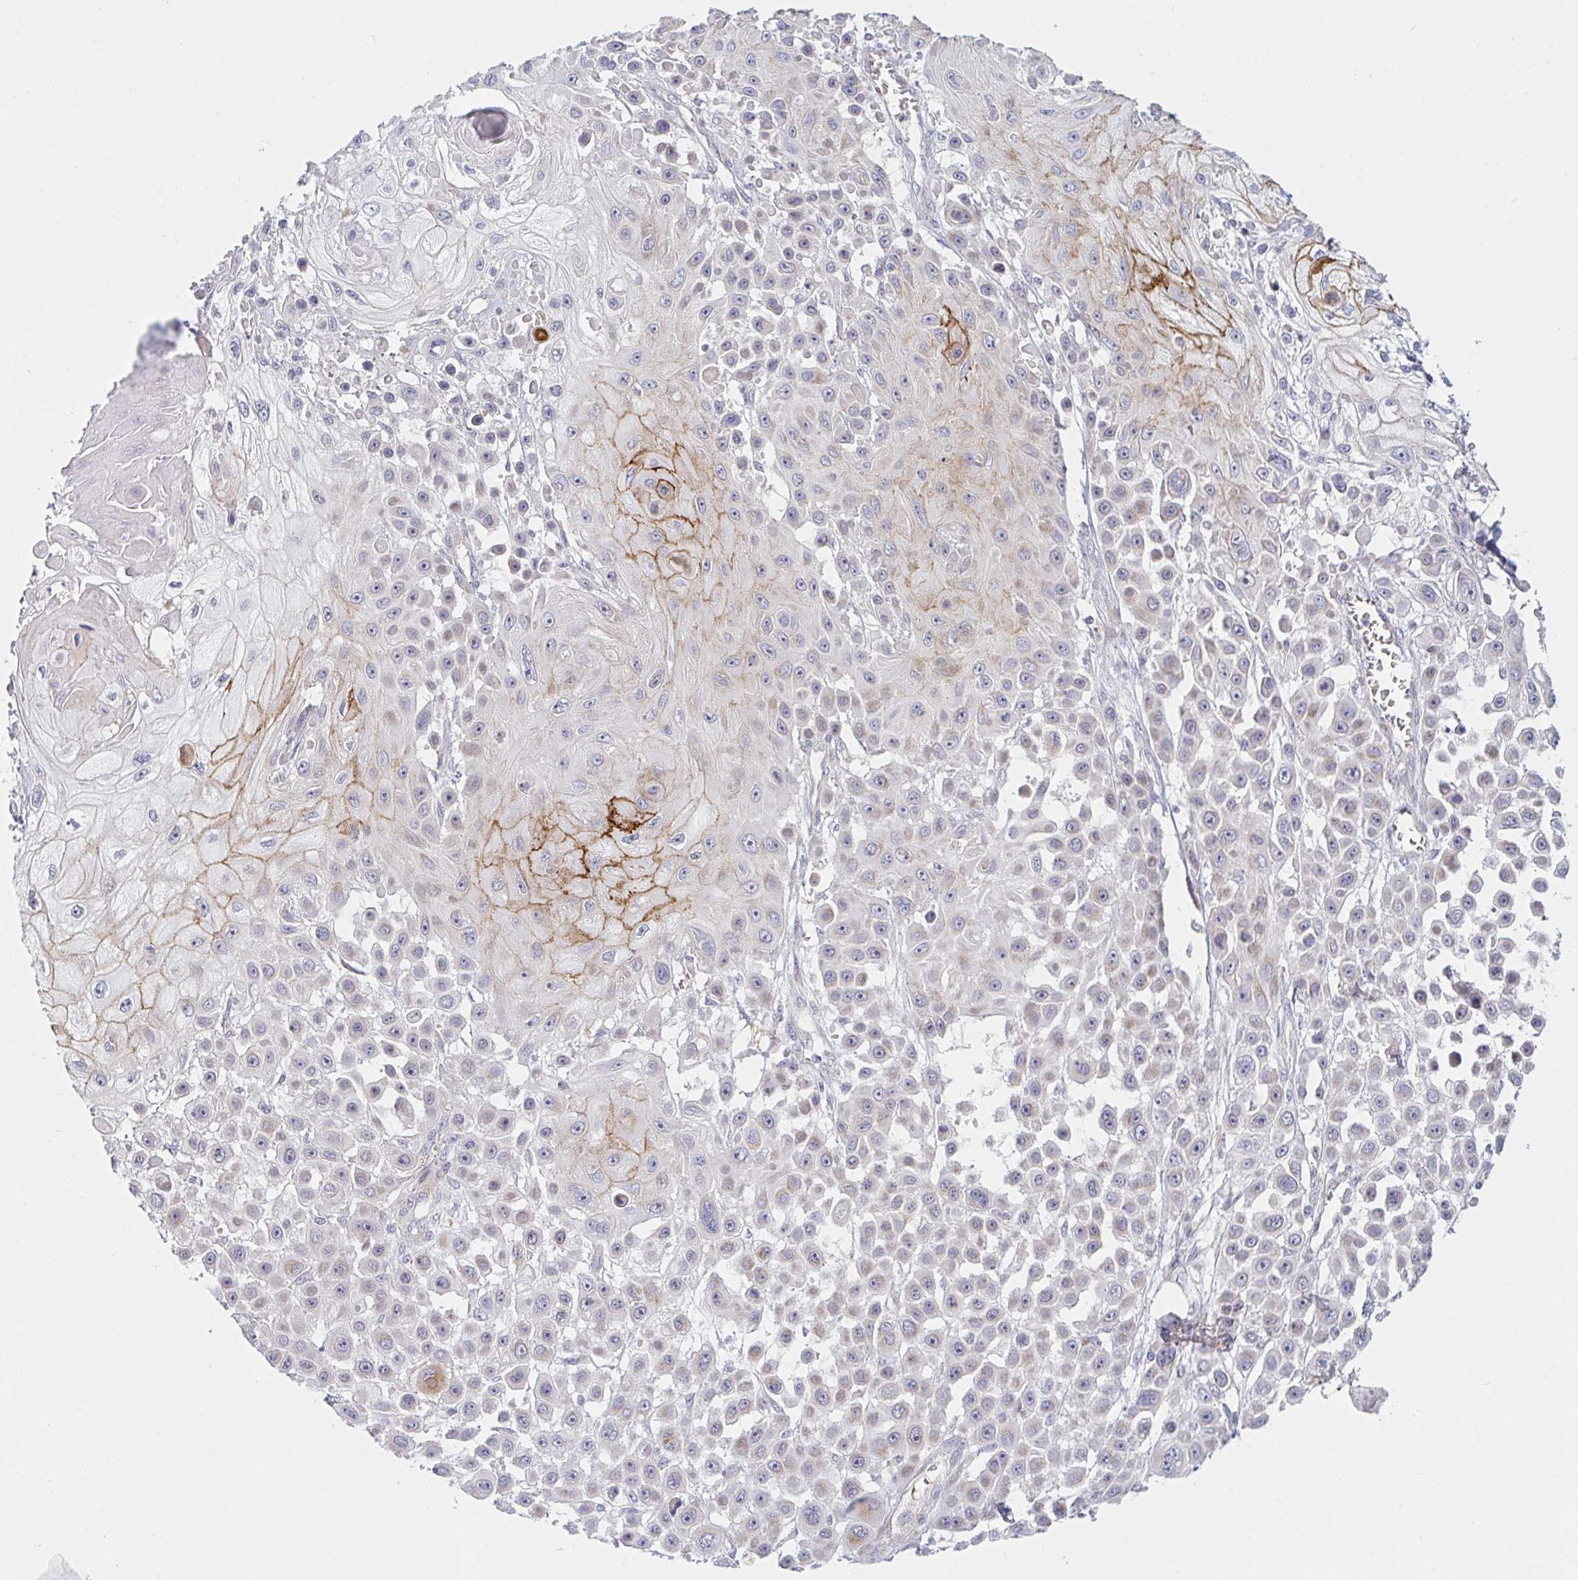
{"staining": {"intensity": "moderate", "quantity": "<25%", "location": "cytoplasmic/membranous"}, "tissue": "skin cancer", "cell_type": "Tumor cells", "image_type": "cancer", "snomed": [{"axis": "morphology", "description": "Squamous cell carcinoma, NOS"}, {"axis": "topography", "description": "Skin"}], "caption": "Immunohistochemistry staining of squamous cell carcinoma (skin), which shows low levels of moderate cytoplasmic/membranous expression in about <25% of tumor cells indicating moderate cytoplasmic/membranous protein staining. The staining was performed using DAB (3,3'-diaminobenzidine) (brown) for protein detection and nuclei were counterstained in hematoxylin (blue).", "gene": "TNFSF4", "patient": {"sex": "male", "age": 67}}